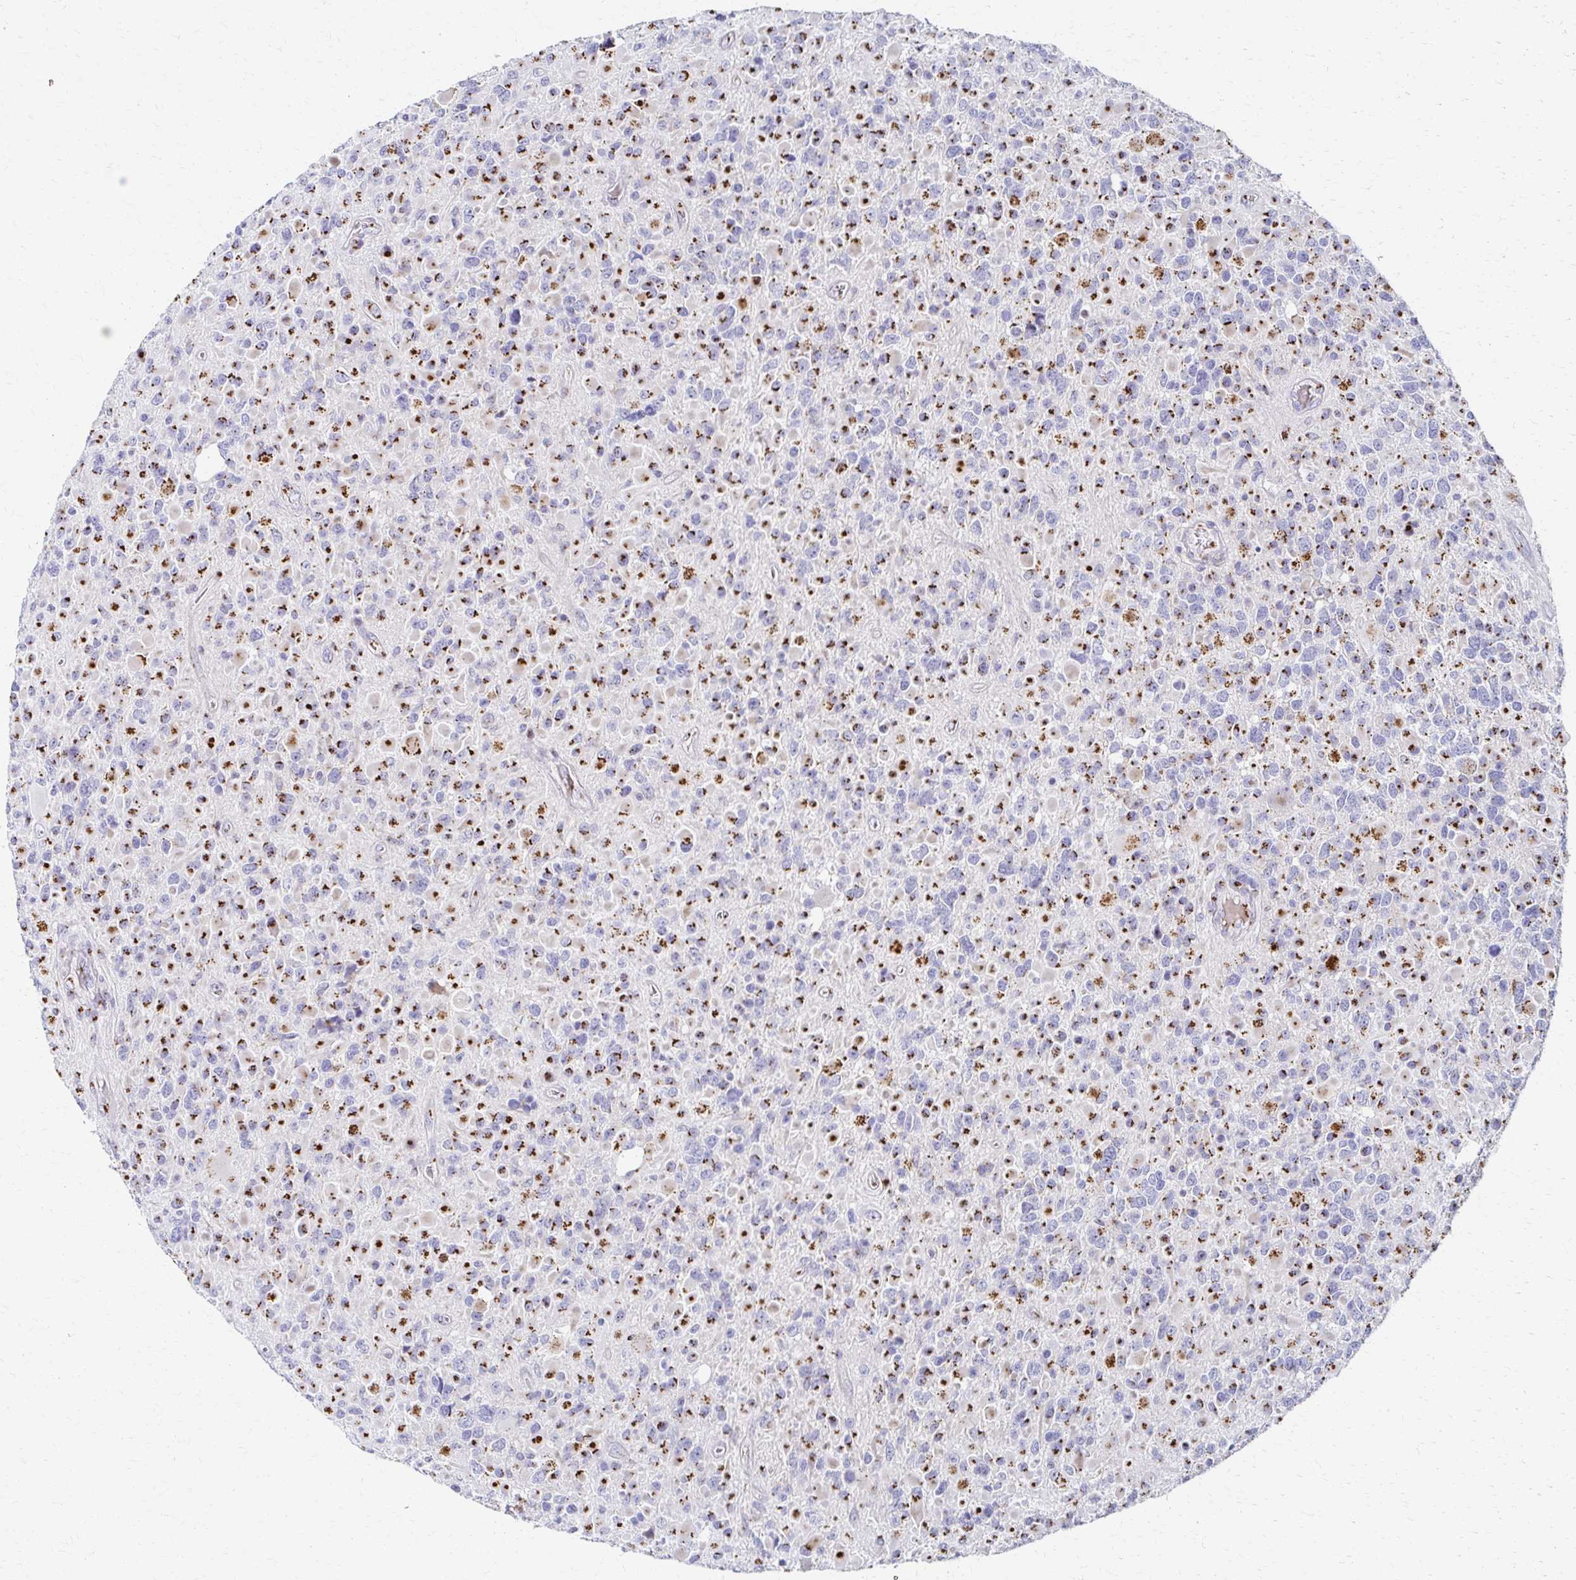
{"staining": {"intensity": "strong", "quantity": "25%-75%", "location": "cytoplasmic/membranous"}, "tissue": "glioma", "cell_type": "Tumor cells", "image_type": "cancer", "snomed": [{"axis": "morphology", "description": "Glioma, malignant, High grade"}, {"axis": "topography", "description": "Brain"}], "caption": "IHC of human malignant glioma (high-grade) demonstrates high levels of strong cytoplasmic/membranous expression in about 25%-75% of tumor cells. The staining was performed using DAB (3,3'-diaminobenzidine) to visualize the protein expression in brown, while the nuclei were stained in blue with hematoxylin (Magnification: 20x).", "gene": "TM9SF1", "patient": {"sex": "female", "age": 40}}